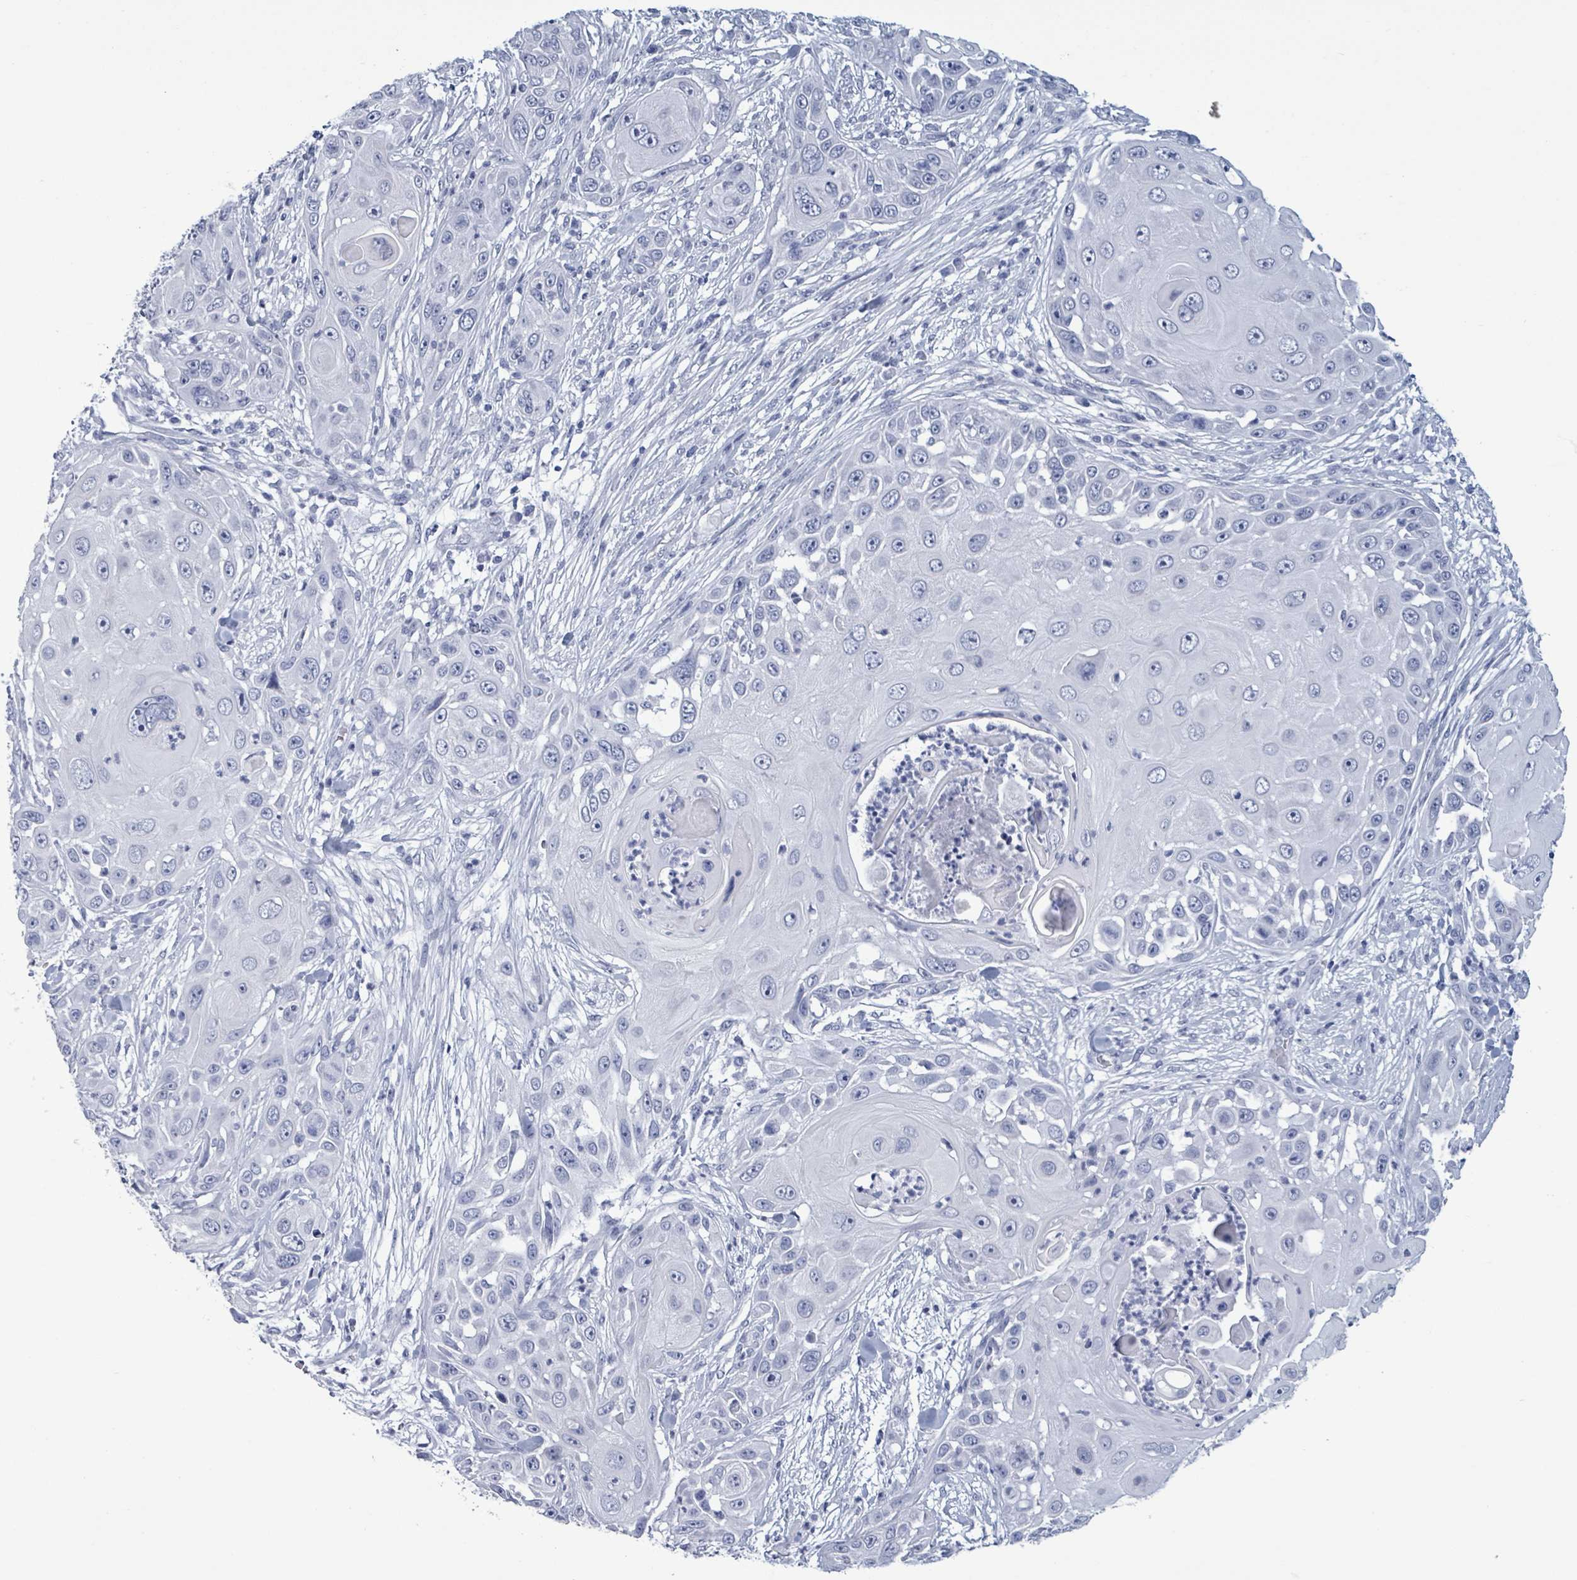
{"staining": {"intensity": "negative", "quantity": "none", "location": "none"}, "tissue": "skin cancer", "cell_type": "Tumor cells", "image_type": "cancer", "snomed": [{"axis": "morphology", "description": "Squamous cell carcinoma, NOS"}, {"axis": "topography", "description": "Skin"}], "caption": "Skin cancer (squamous cell carcinoma) stained for a protein using immunohistochemistry demonstrates no staining tumor cells.", "gene": "NKX2-1", "patient": {"sex": "female", "age": 44}}